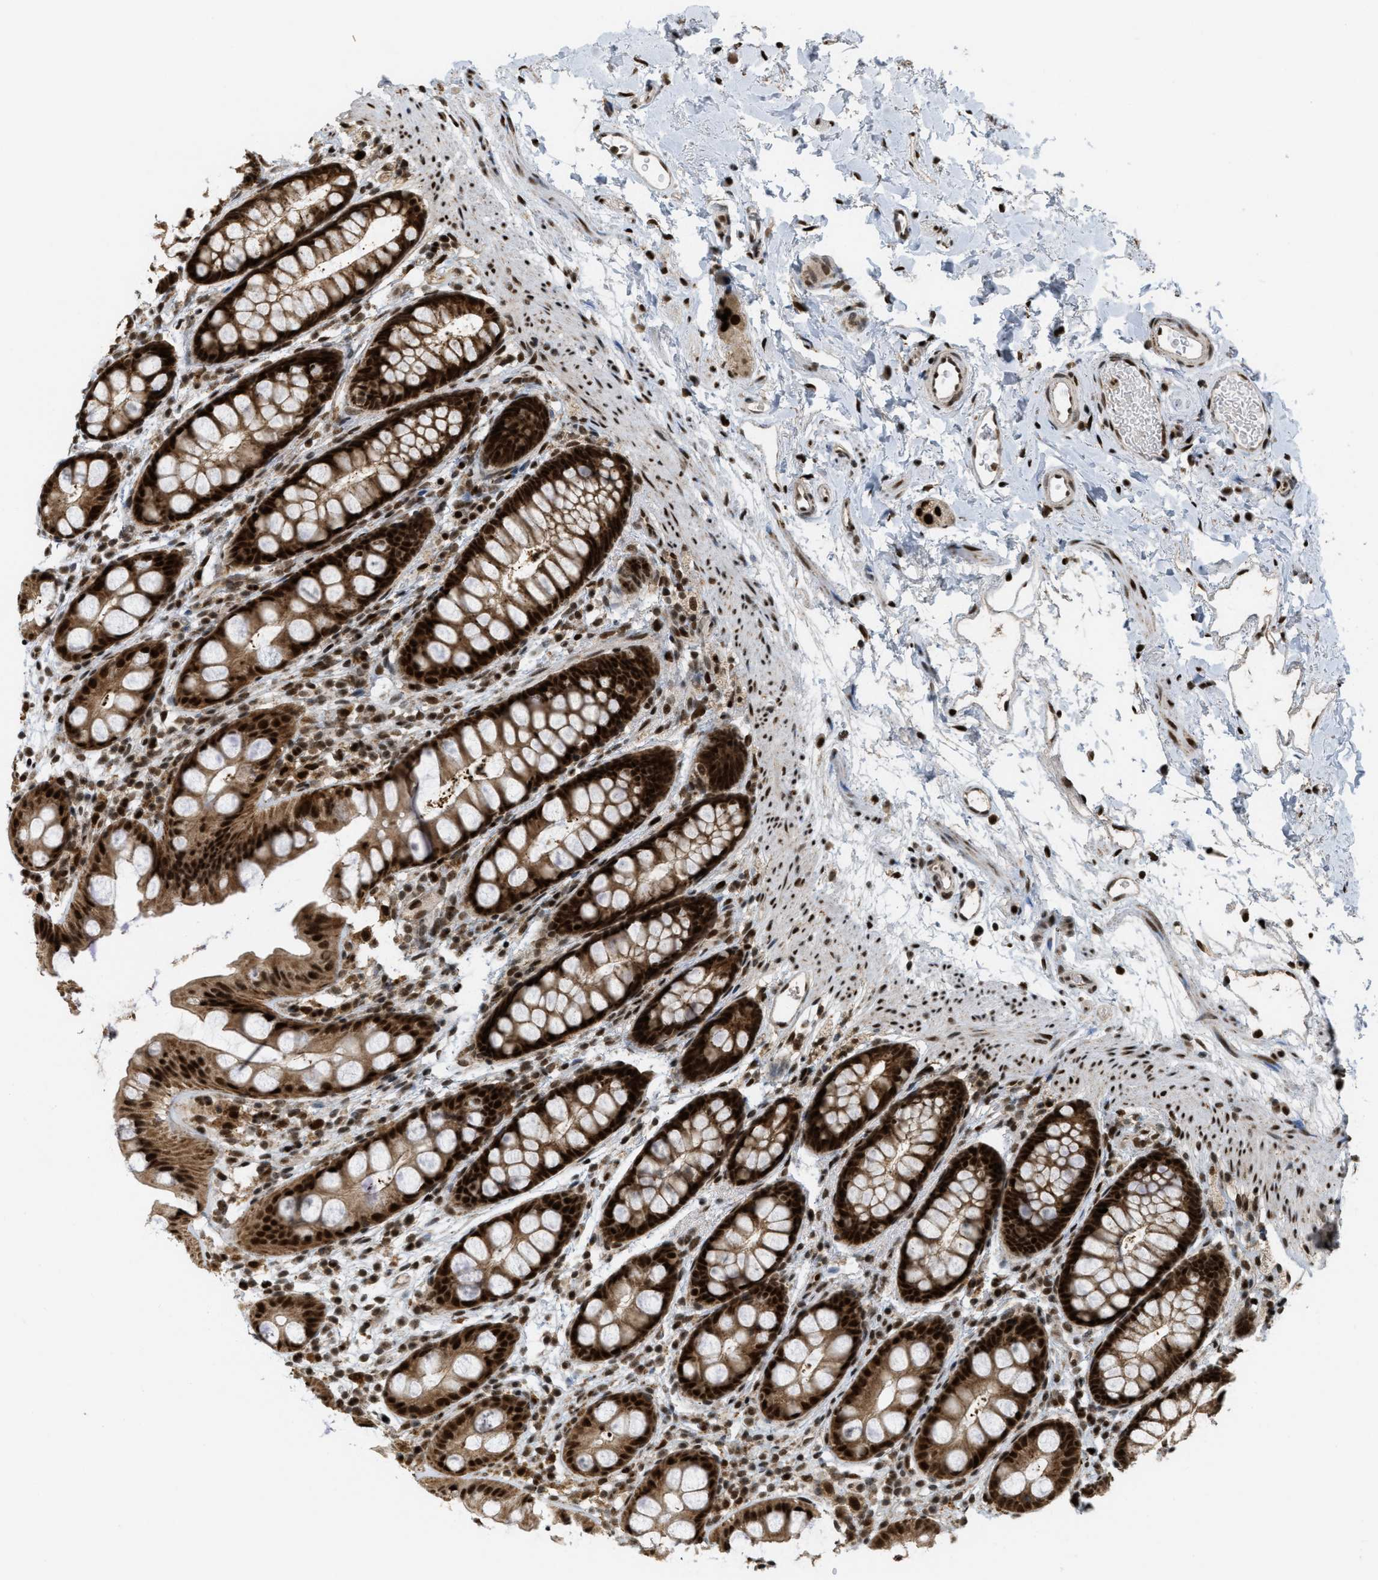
{"staining": {"intensity": "strong", "quantity": ">75%", "location": "cytoplasmic/membranous,nuclear"}, "tissue": "rectum", "cell_type": "Glandular cells", "image_type": "normal", "snomed": [{"axis": "morphology", "description": "Normal tissue, NOS"}, {"axis": "topography", "description": "Rectum"}], "caption": "Strong cytoplasmic/membranous,nuclear expression is identified in approximately >75% of glandular cells in benign rectum. Immunohistochemistry stains the protein in brown and the nuclei are stained blue.", "gene": "TLK1", "patient": {"sex": "female", "age": 65}}